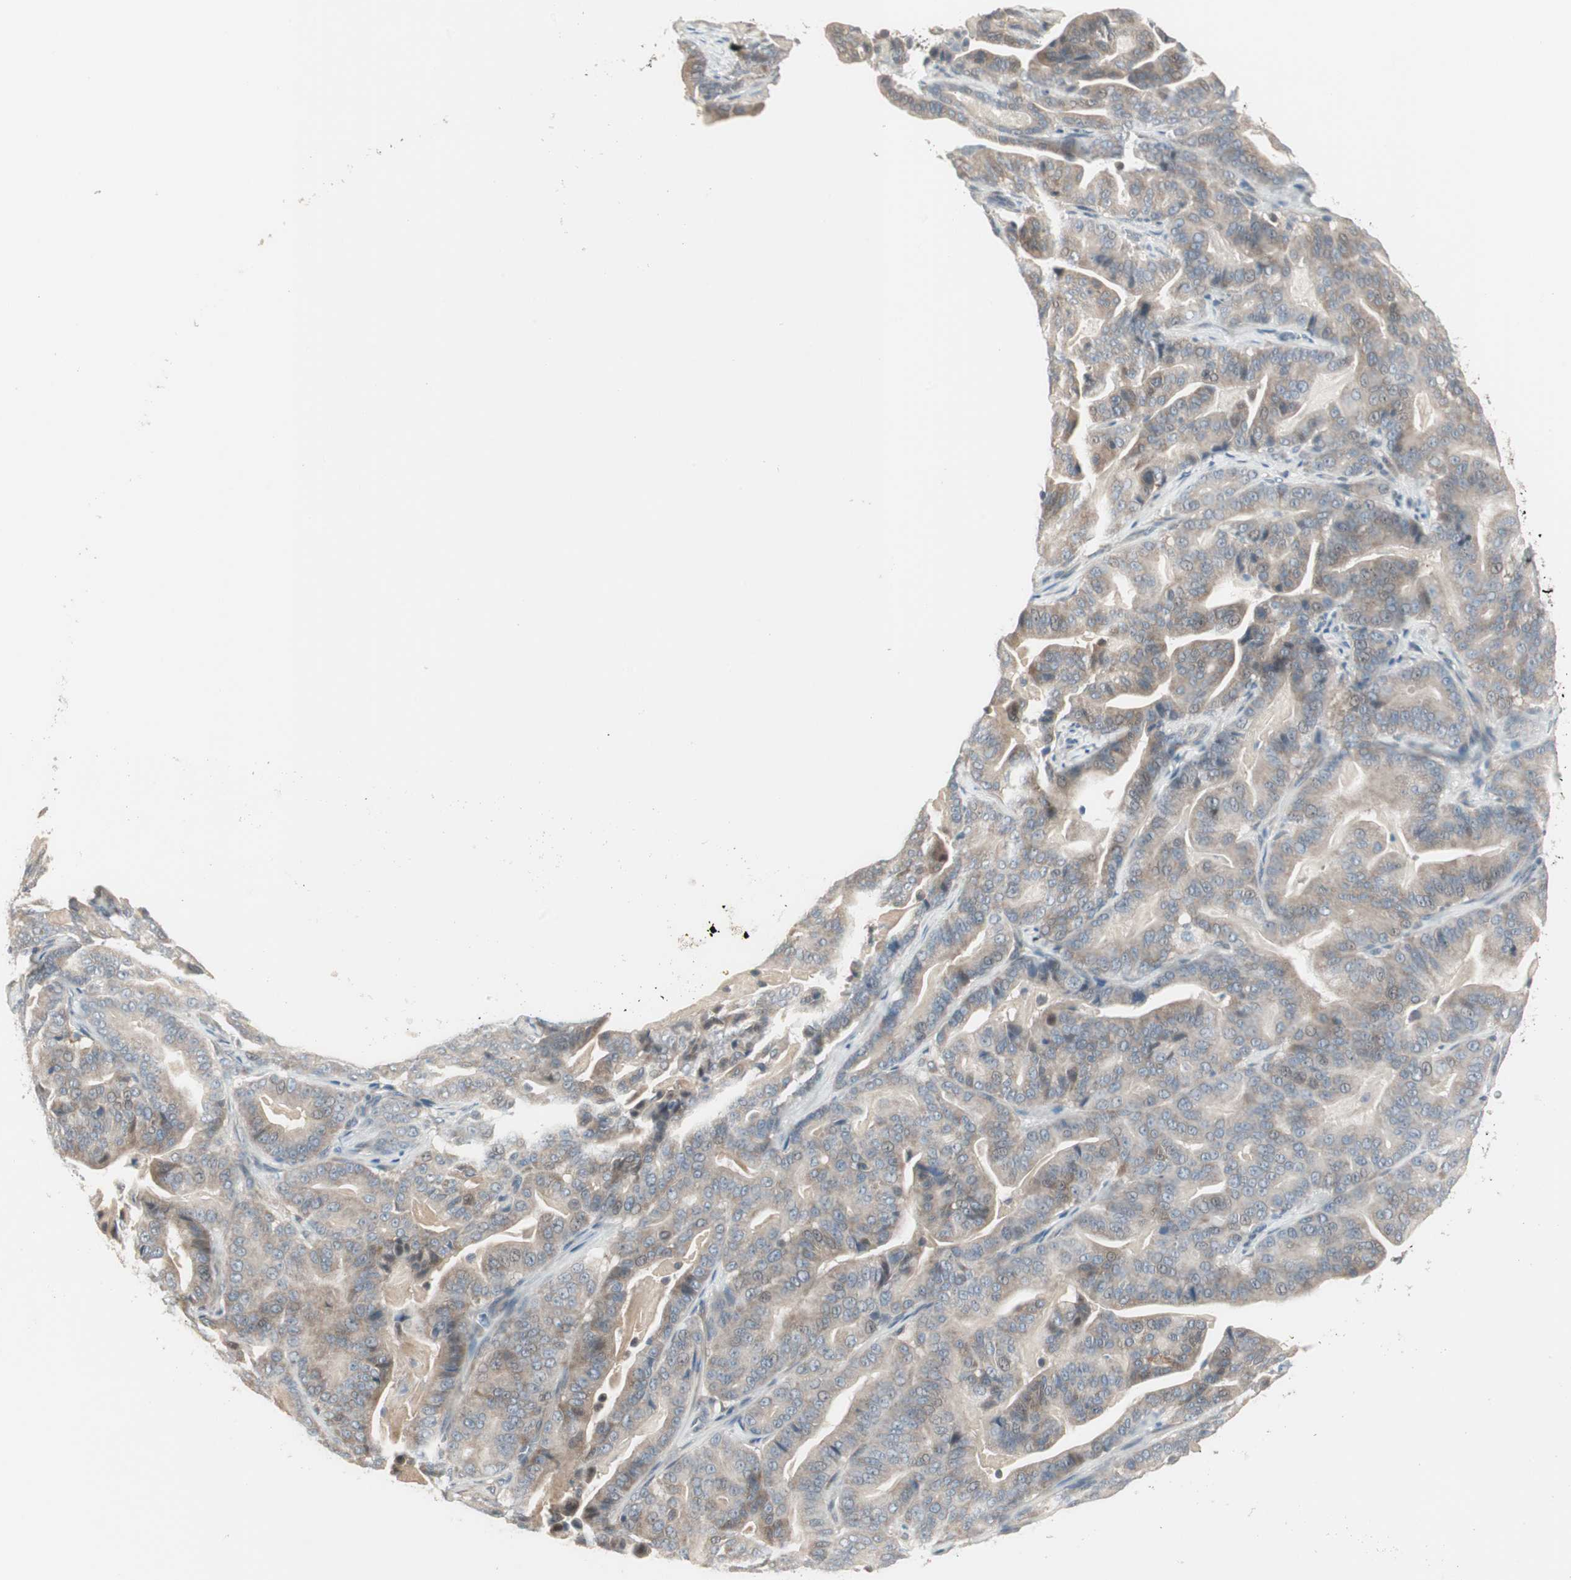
{"staining": {"intensity": "moderate", "quantity": "25%-75%", "location": "cytoplasmic/membranous"}, "tissue": "pancreatic cancer", "cell_type": "Tumor cells", "image_type": "cancer", "snomed": [{"axis": "morphology", "description": "Adenocarcinoma, NOS"}, {"axis": "topography", "description": "Pancreas"}], "caption": "Protein staining by immunohistochemistry displays moderate cytoplasmic/membranous positivity in about 25%-75% of tumor cells in pancreatic cancer (adenocarcinoma).", "gene": "PDZK1", "patient": {"sex": "male", "age": 63}}